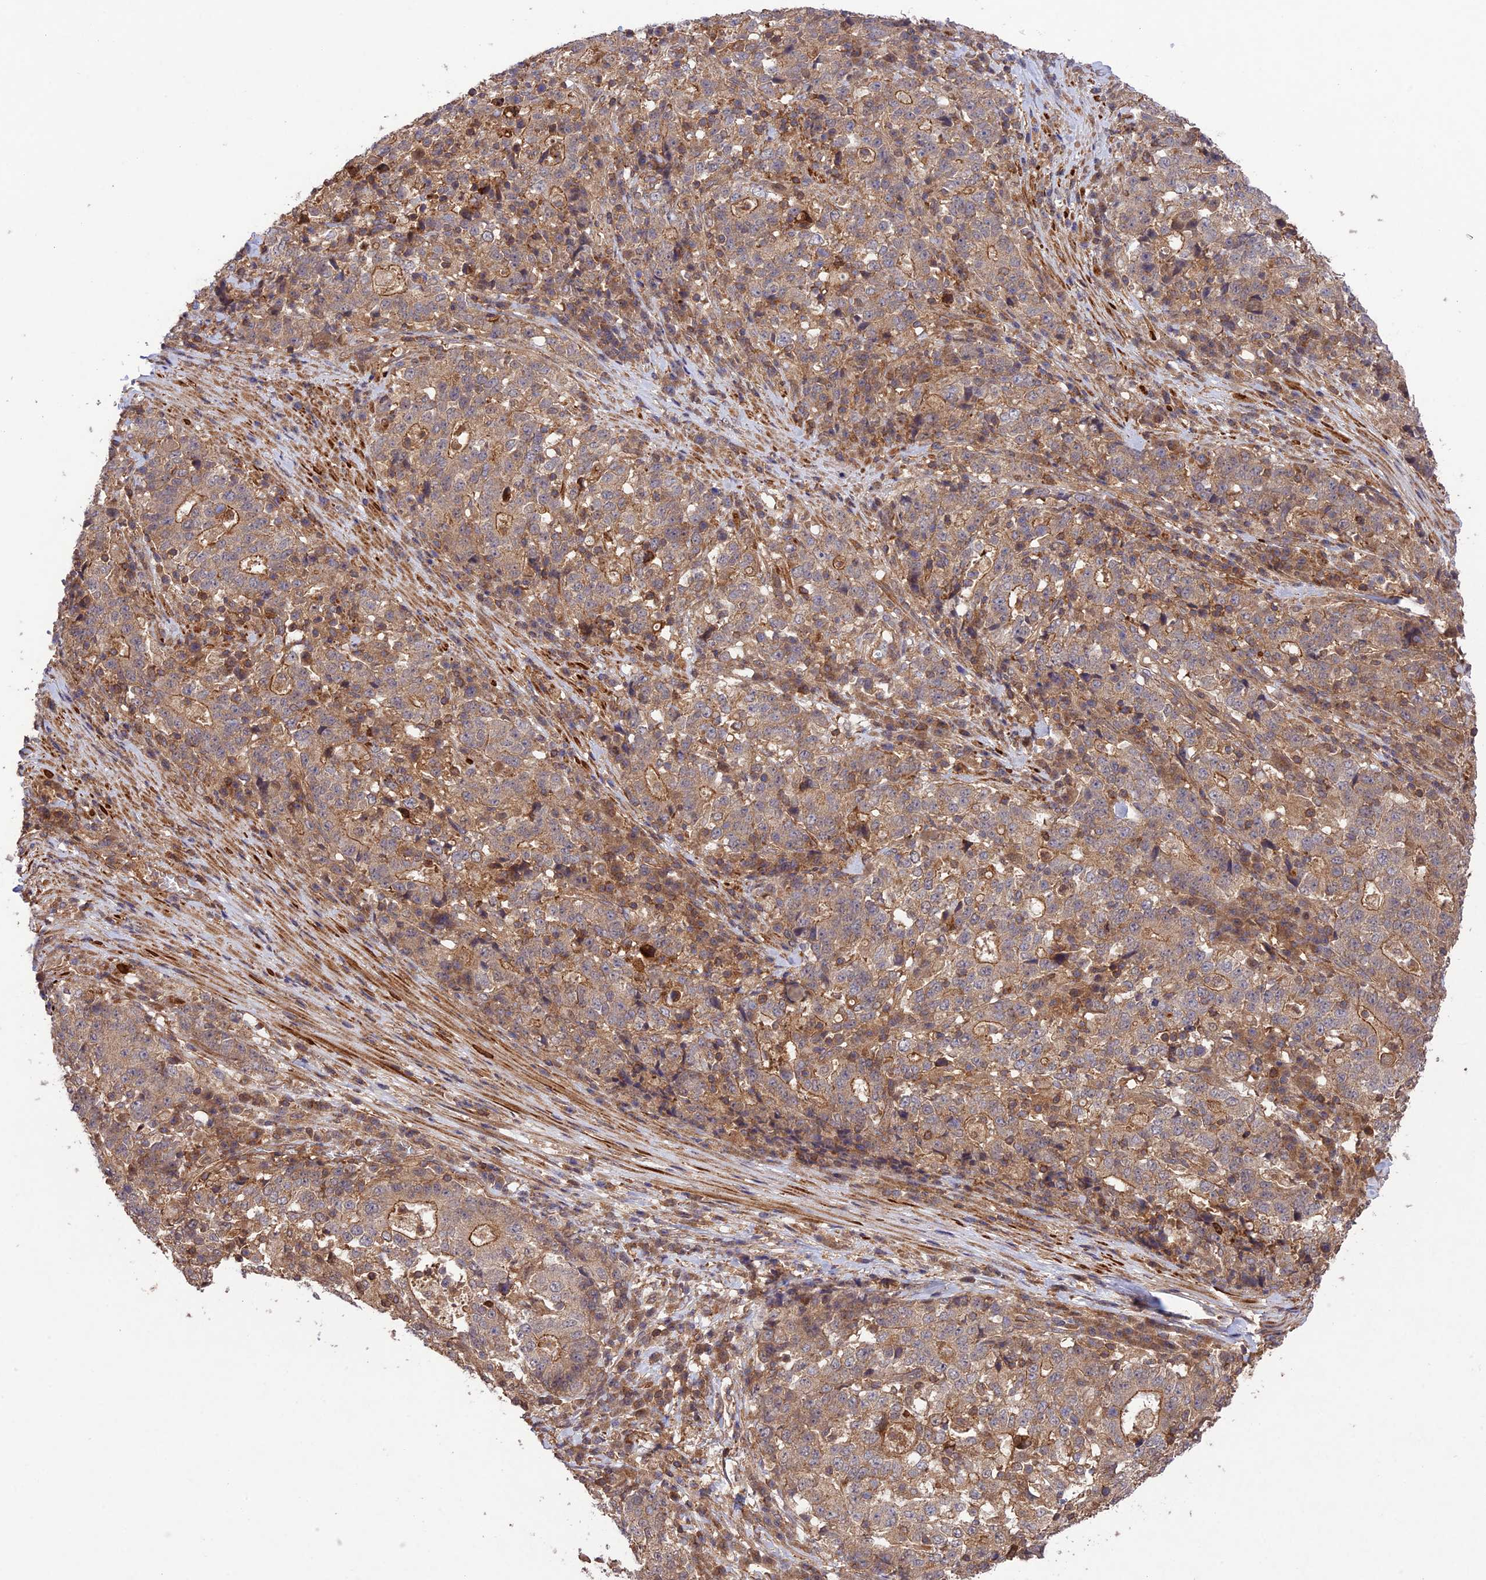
{"staining": {"intensity": "weak", "quantity": ">75%", "location": "cytoplasmic/membranous"}, "tissue": "stomach cancer", "cell_type": "Tumor cells", "image_type": "cancer", "snomed": [{"axis": "morphology", "description": "Adenocarcinoma, NOS"}, {"axis": "topography", "description": "Stomach"}], "caption": "Immunohistochemistry (IHC) (DAB) staining of human stomach cancer (adenocarcinoma) shows weak cytoplasmic/membranous protein staining in about >75% of tumor cells.", "gene": "FCHSD1", "patient": {"sex": "male", "age": 59}}